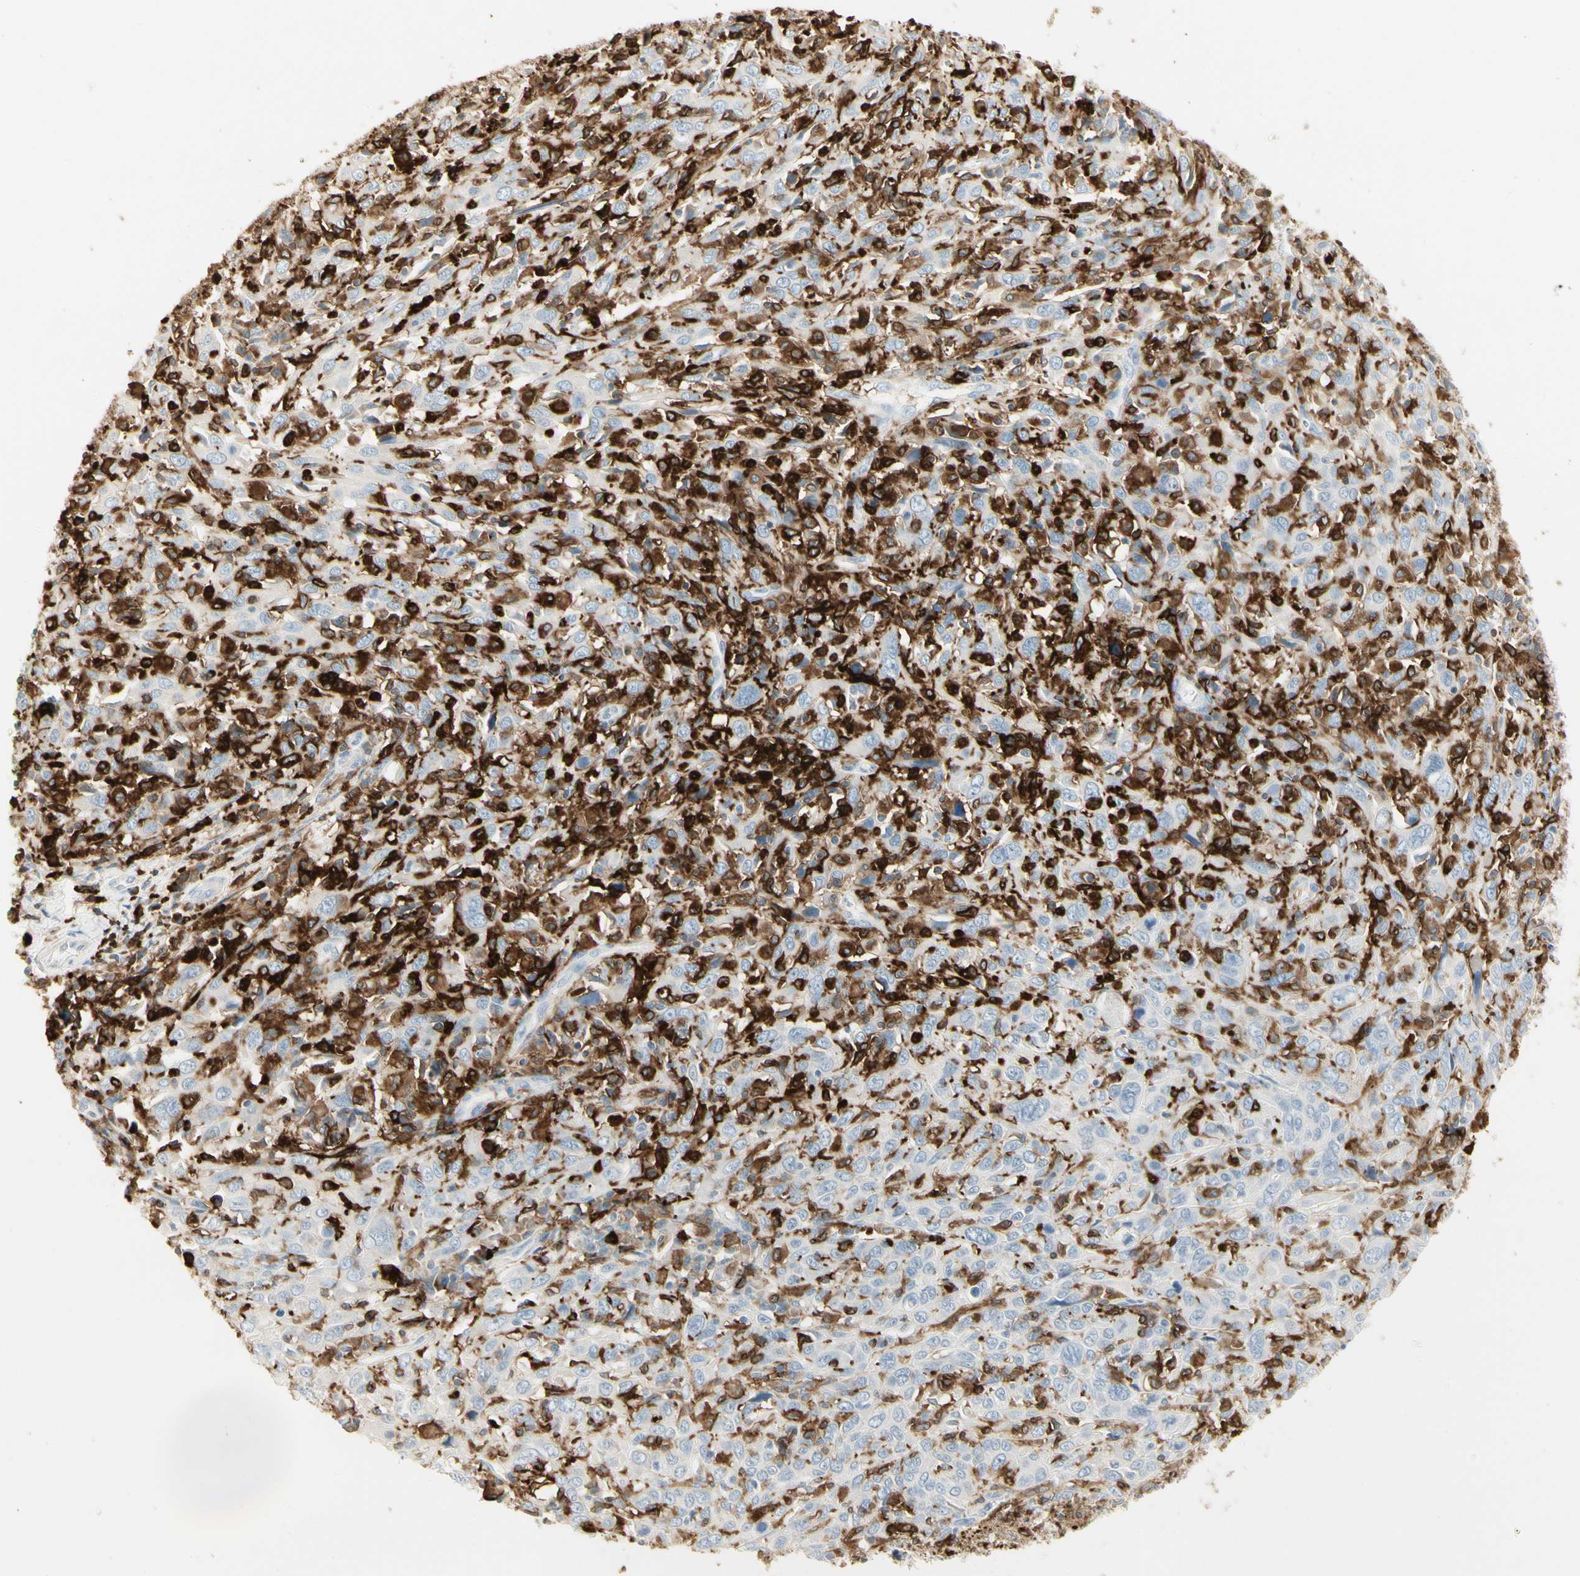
{"staining": {"intensity": "negative", "quantity": "none", "location": "none"}, "tissue": "cervical cancer", "cell_type": "Tumor cells", "image_type": "cancer", "snomed": [{"axis": "morphology", "description": "Squamous cell carcinoma, NOS"}, {"axis": "topography", "description": "Cervix"}], "caption": "Cervical cancer (squamous cell carcinoma) was stained to show a protein in brown. There is no significant expression in tumor cells.", "gene": "ITGB2", "patient": {"sex": "female", "age": 46}}